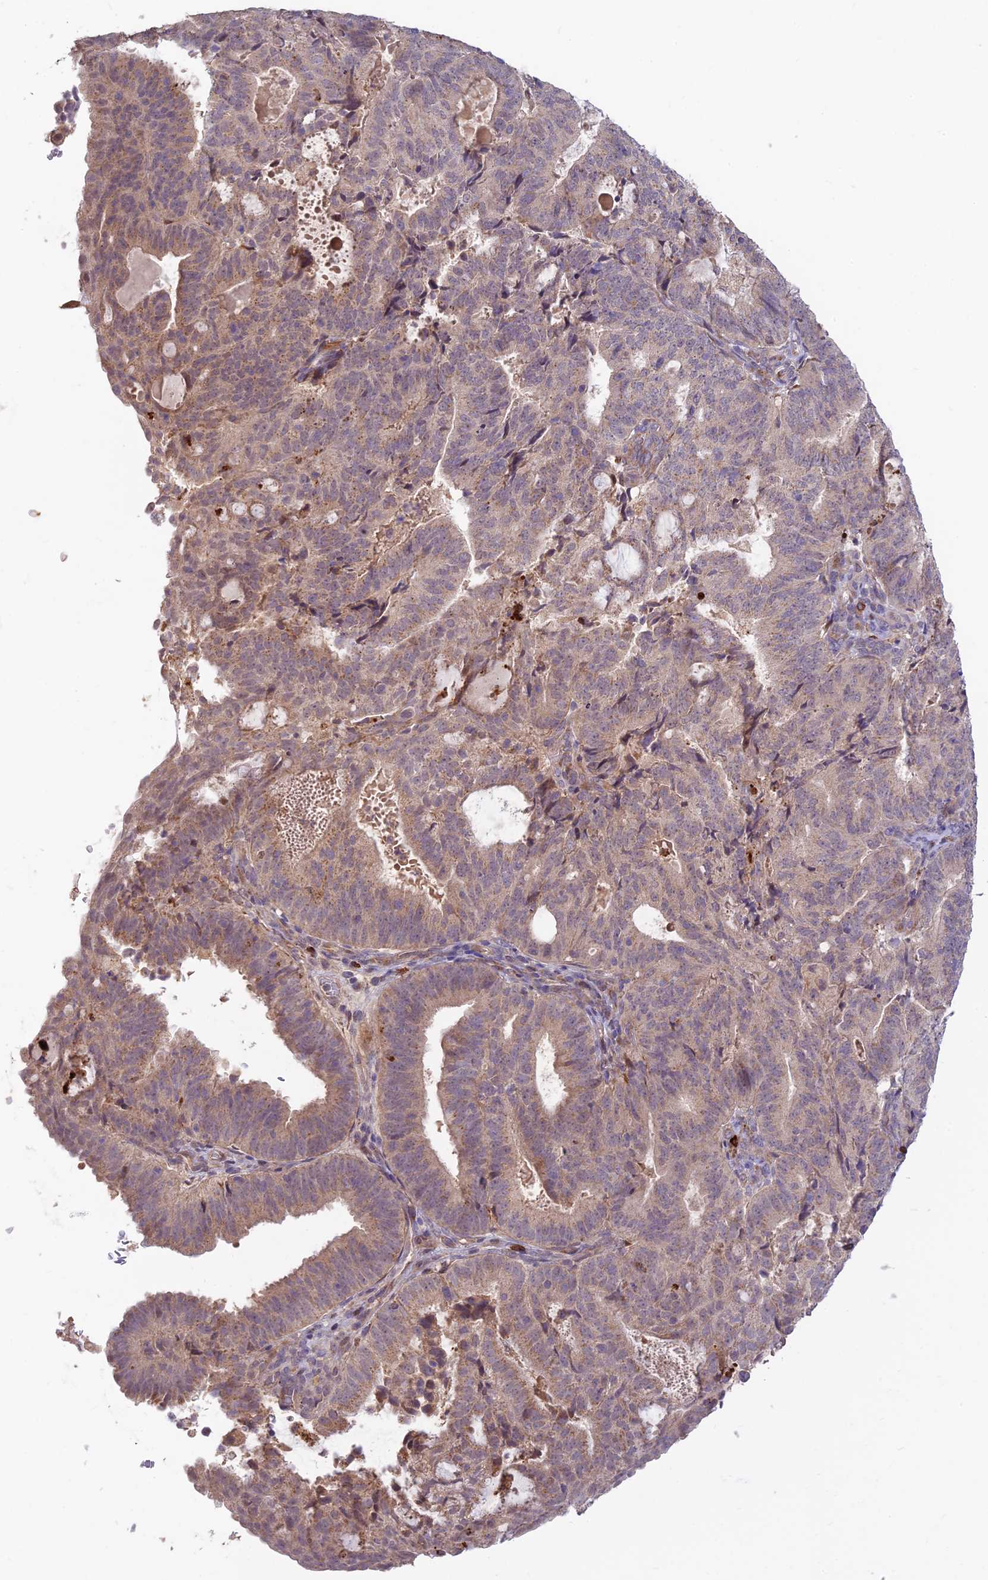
{"staining": {"intensity": "weak", "quantity": "25%-75%", "location": "cytoplasmic/membranous"}, "tissue": "endometrial cancer", "cell_type": "Tumor cells", "image_type": "cancer", "snomed": [{"axis": "morphology", "description": "Adenocarcinoma, NOS"}, {"axis": "topography", "description": "Endometrium"}], "caption": "Immunohistochemical staining of endometrial cancer exhibits low levels of weak cytoplasmic/membranous protein staining in about 25%-75% of tumor cells.", "gene": "ASPDH", "patient": {"sex": "female", "age": 70}}